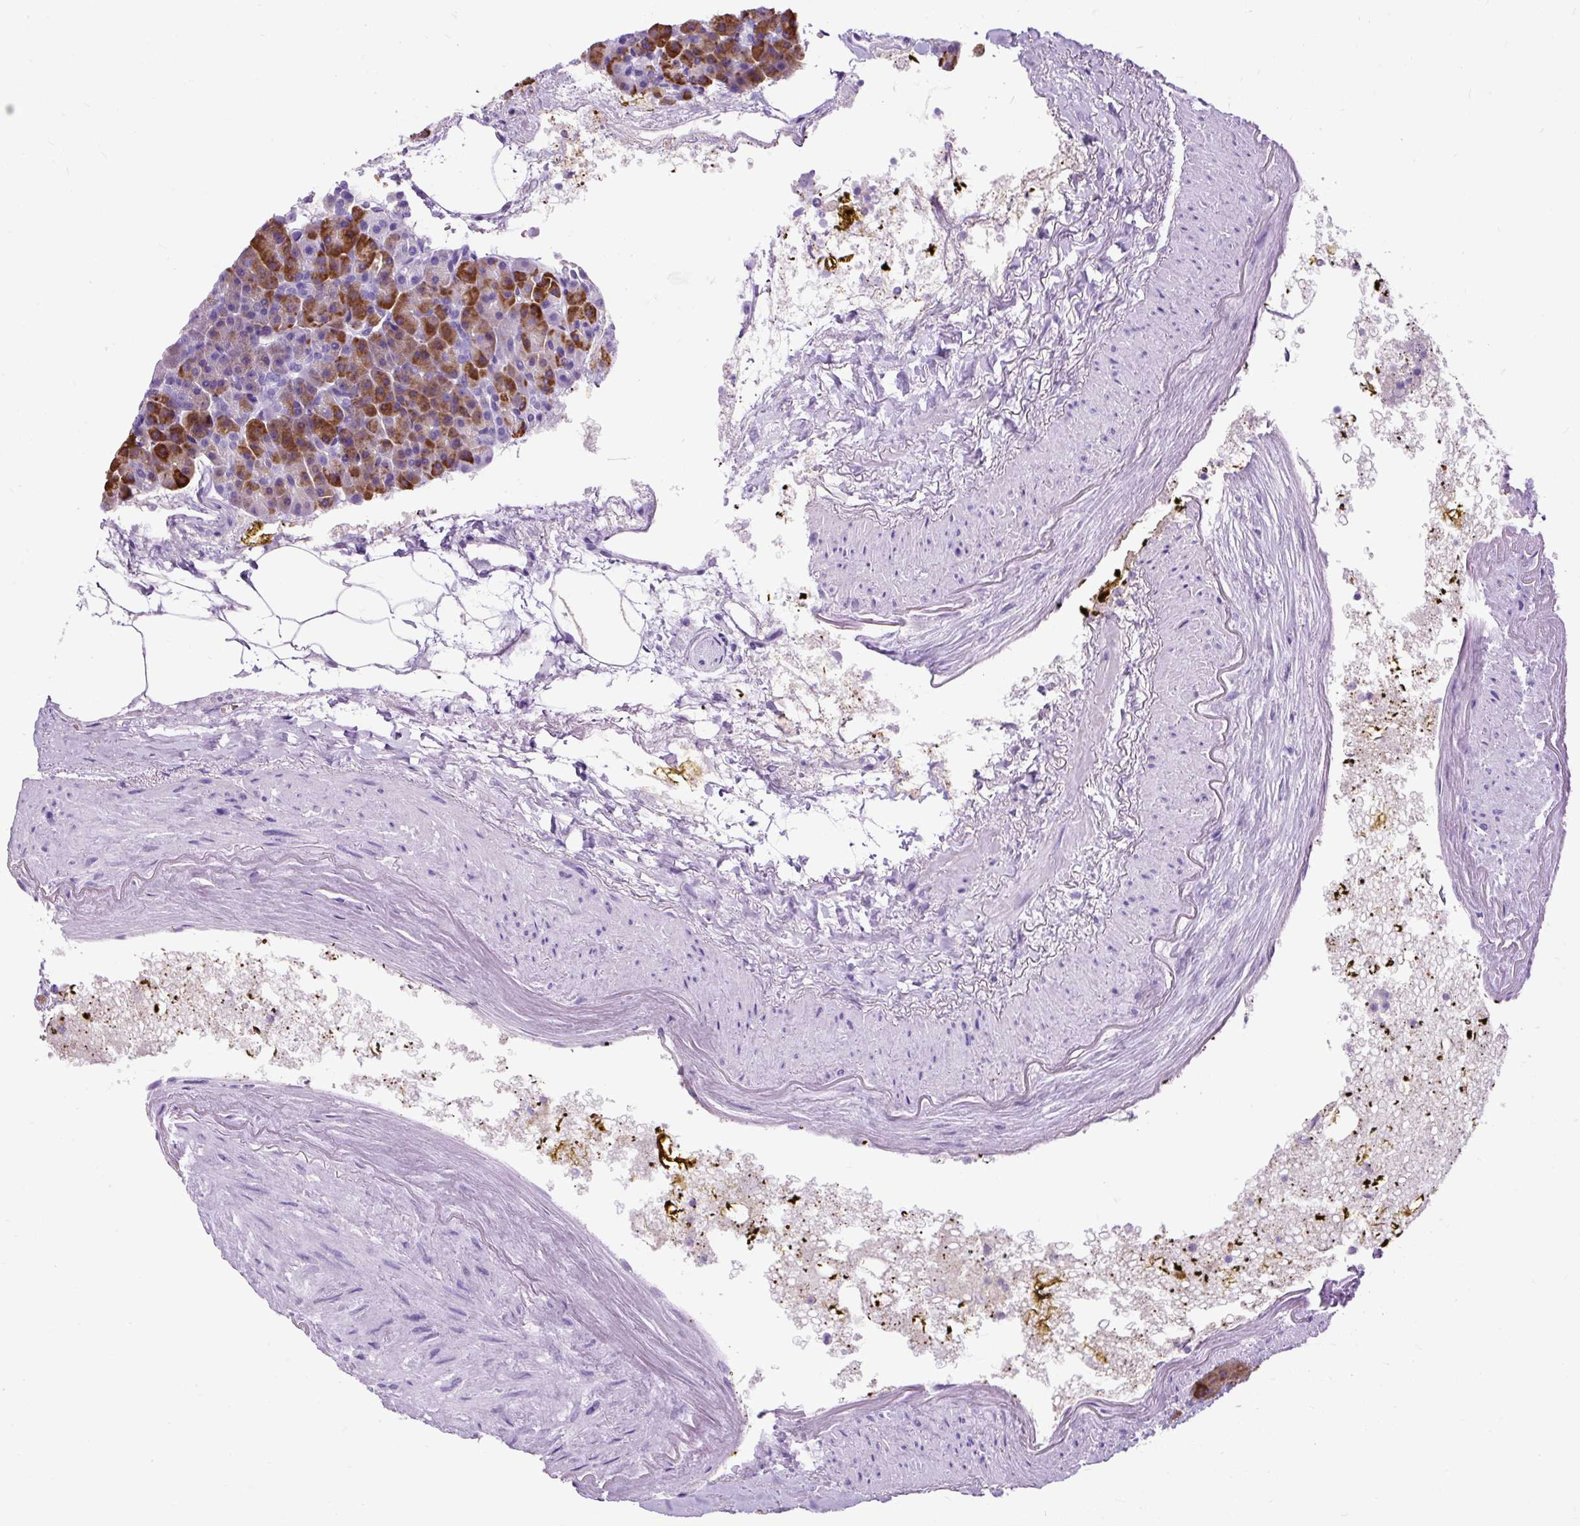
{"staining": {"intensity": "moderate", "quantity": "25%-75%", "location": "cytoplasmic/membranous"}, "tissue": "pancreas", "cell_type": "Exocrine glandular cells", "image_type": "normal", "snomed": [{"axis": "morphology", "description": "Normal tissue, NOS"}, {"axis": "topography", "description": "Pancreas"}], "caption": "Exocrine glandular cells reveal moderate cytoplasmic/membranous positivity in approximately 25%-75% of cells in unremarkable pancreas.", "gene": "PDIA2", "patient": {"sex": "female", "age": 74}}